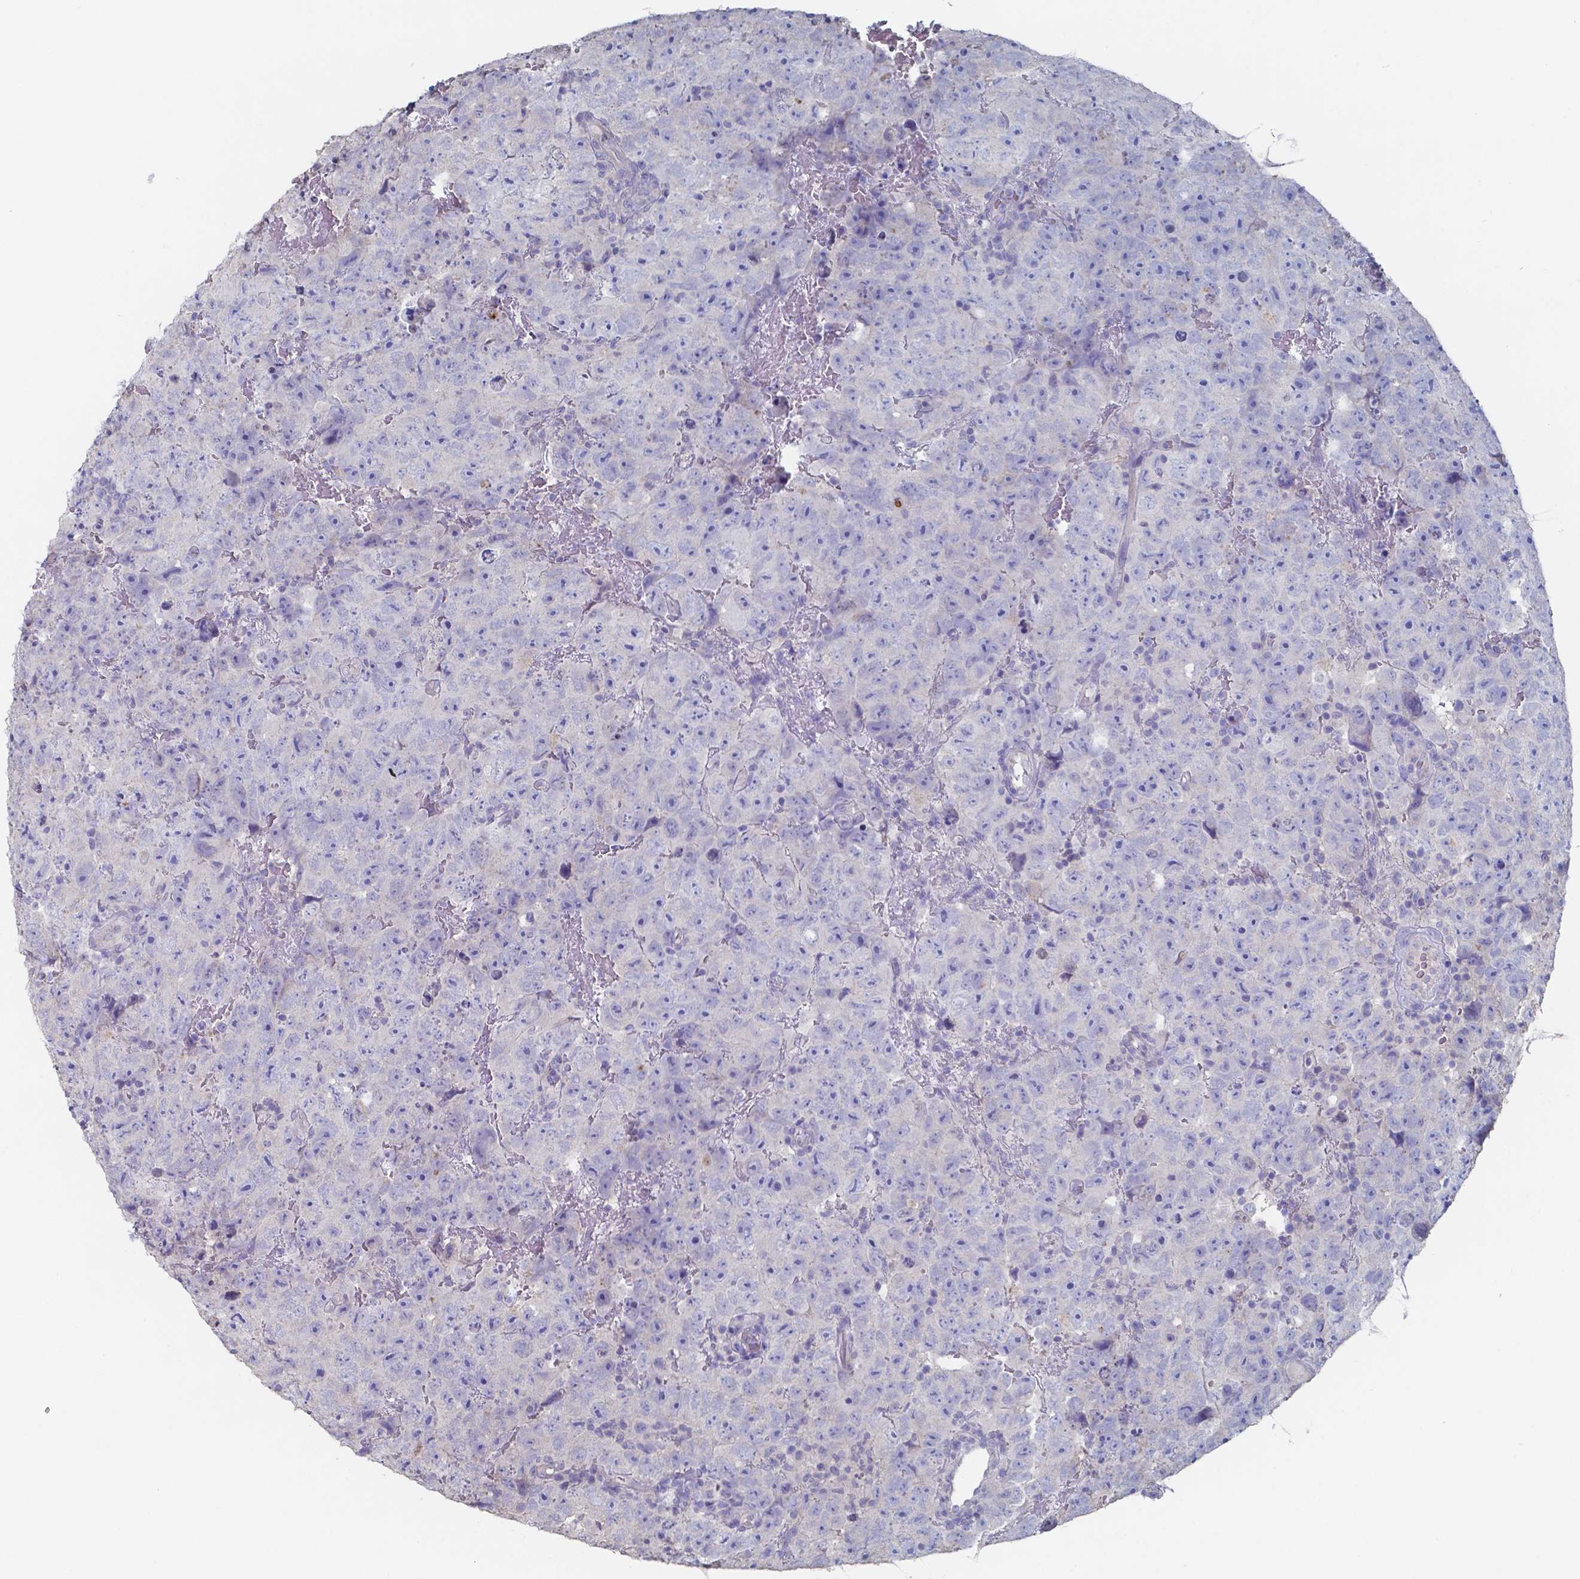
{"staining": {"intensity": "negative", "quantity": "none", "location": "none"}, "tissue": "testis cancer", "cell_type": "Tumor cells", "image_type": "cancer", "snomed": [{"axis": "morphology", "description": "Carcinoma, Embryonal, NOS"}, {"axis": "topography", "description": "Testis"}], "caption": "Testis embryonal carcinoma stained for a protein using immunohistochemistry (IHC) demonstrates no positivity tumor cells.", "gene": "FOXJ1", "patient": {"sex": "male", "age": 24}}